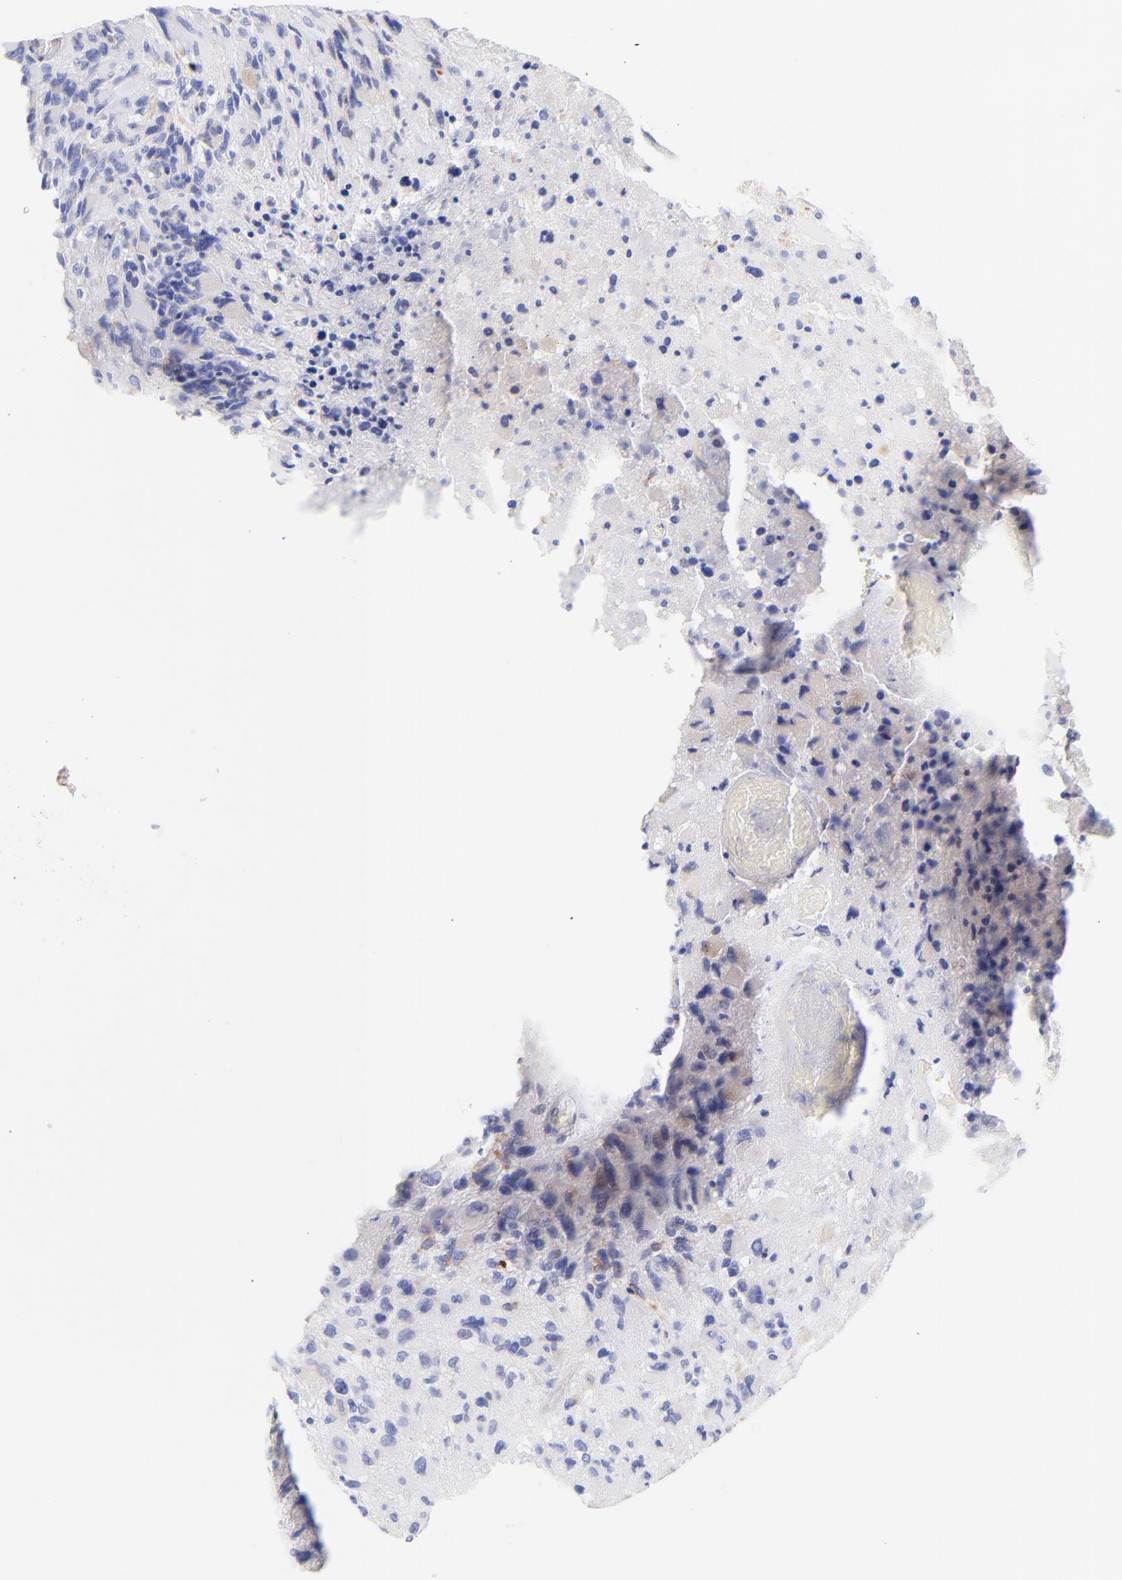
{"staining": {"intensity": "negative", "quantity": "none", "location": "none"}, "tissue": "glioma", "cell_type": "Tumor cells", "image_type": "cancer", "snomed": [{"axis": "morphology", "description": "Glioma, malignant, High grade"}, {"axis": "topography", "description": "Brain"}], "caption": "The immunohistochemistry (IHC) histopathology image has no significant positivity in tumor cells of glioma tissue.", "gene": "C1QTNF6", "patient": {"sex": "male", "age": 69}}